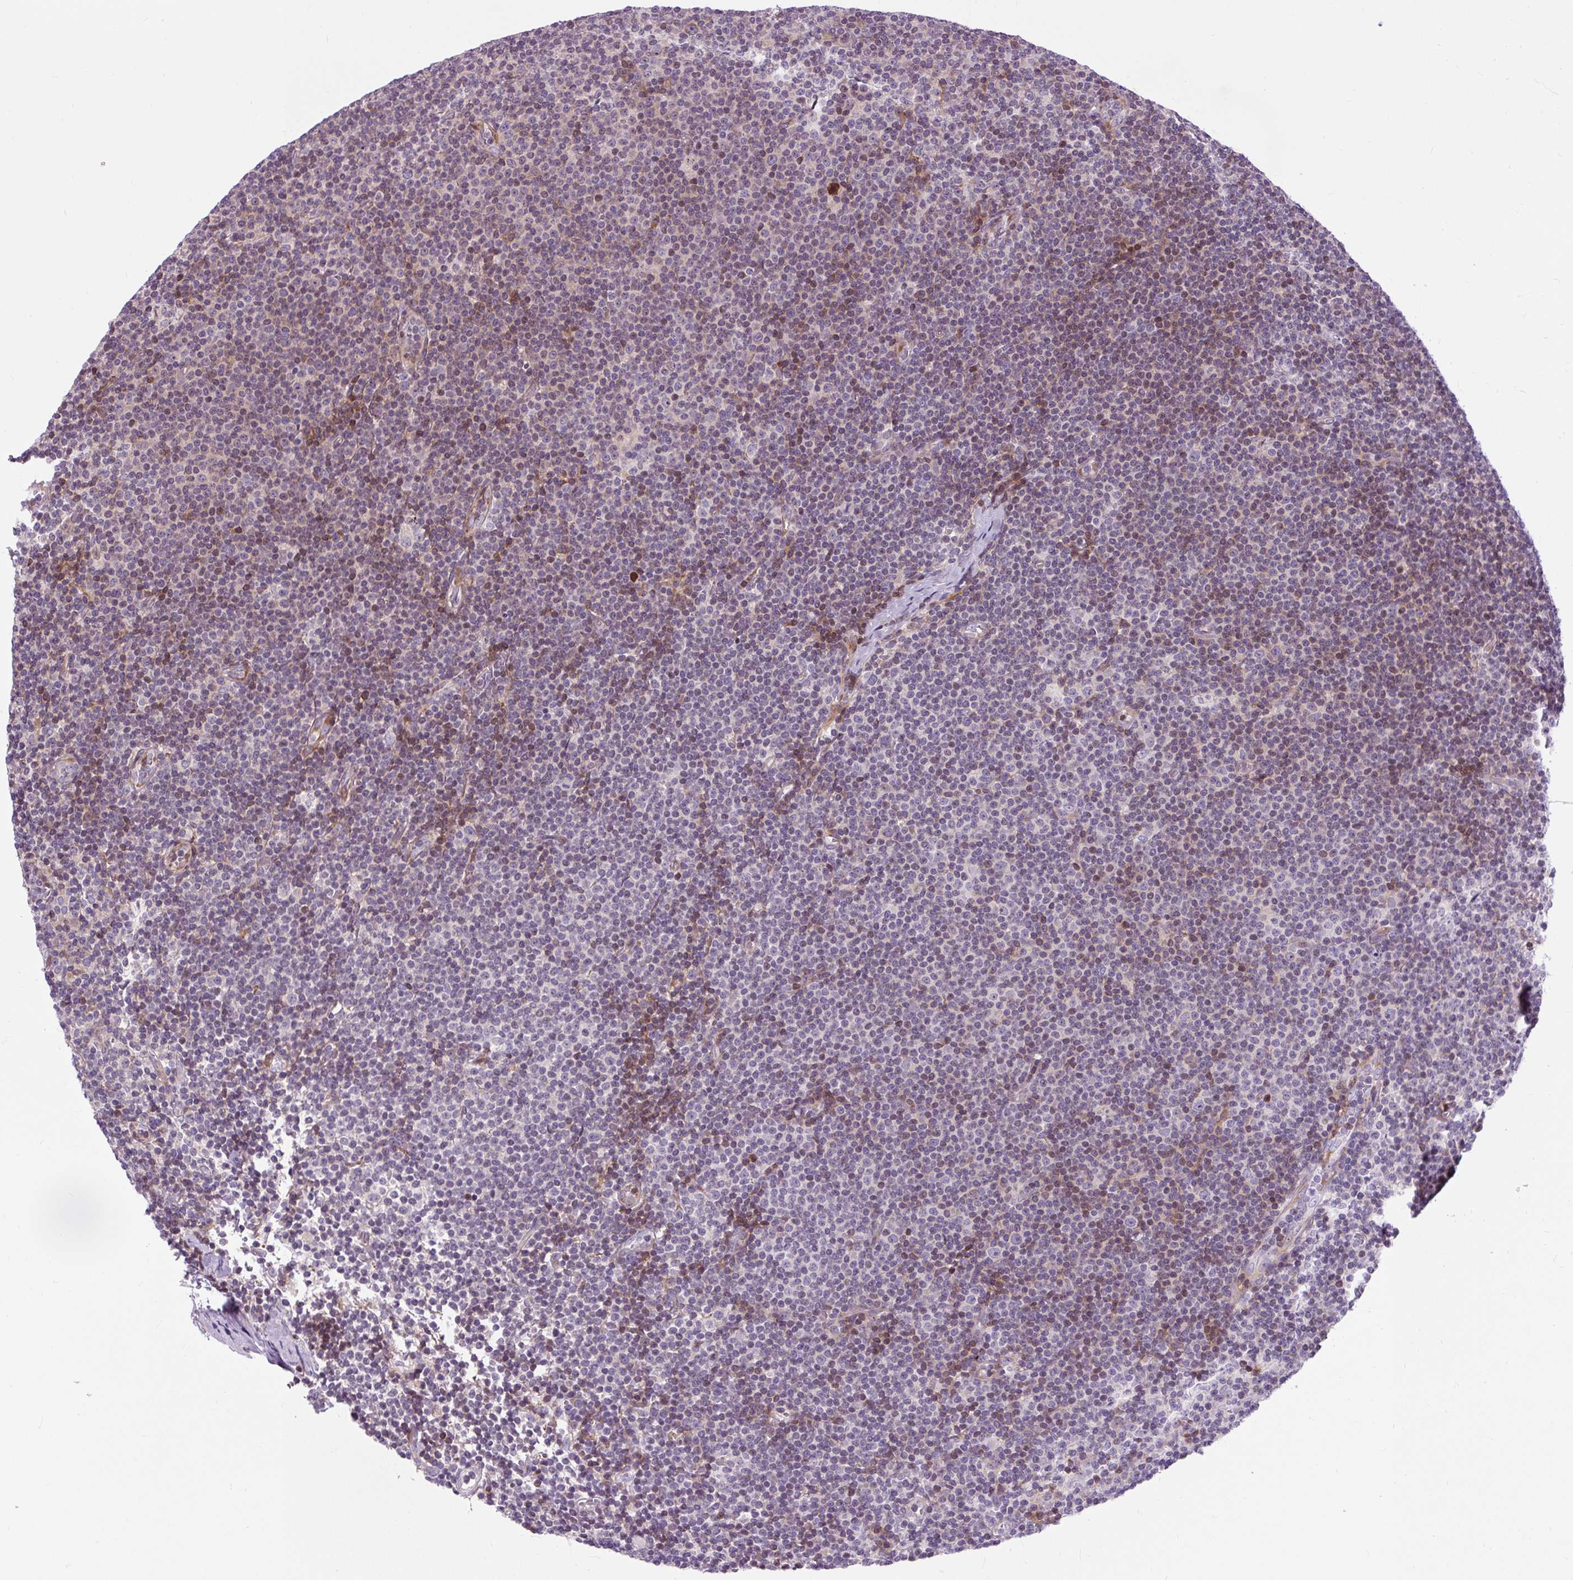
{"staining": {"intensity": "weak", "quantity": "<25%", "location": "cytoplasmic/membranous"}, "tissue": "lymphoma", "cell_type": "Tumor cells", "image_type": "cancer", "snomed": [{"axis": "morphology", "description": "Malignant lymphoma, non-Hodgkin's type, Low grade"}, {"axis": "topography", "description": "Lymph node"}], "caption": "High power microscopy image of an IHC photomicrograph of low-grade malignant lymphoma, non-Hodgkin's type, revealing no significant staining in tumor cells.", "gene": "CISD3", "patient": {"sex": "male", "age": 48}}